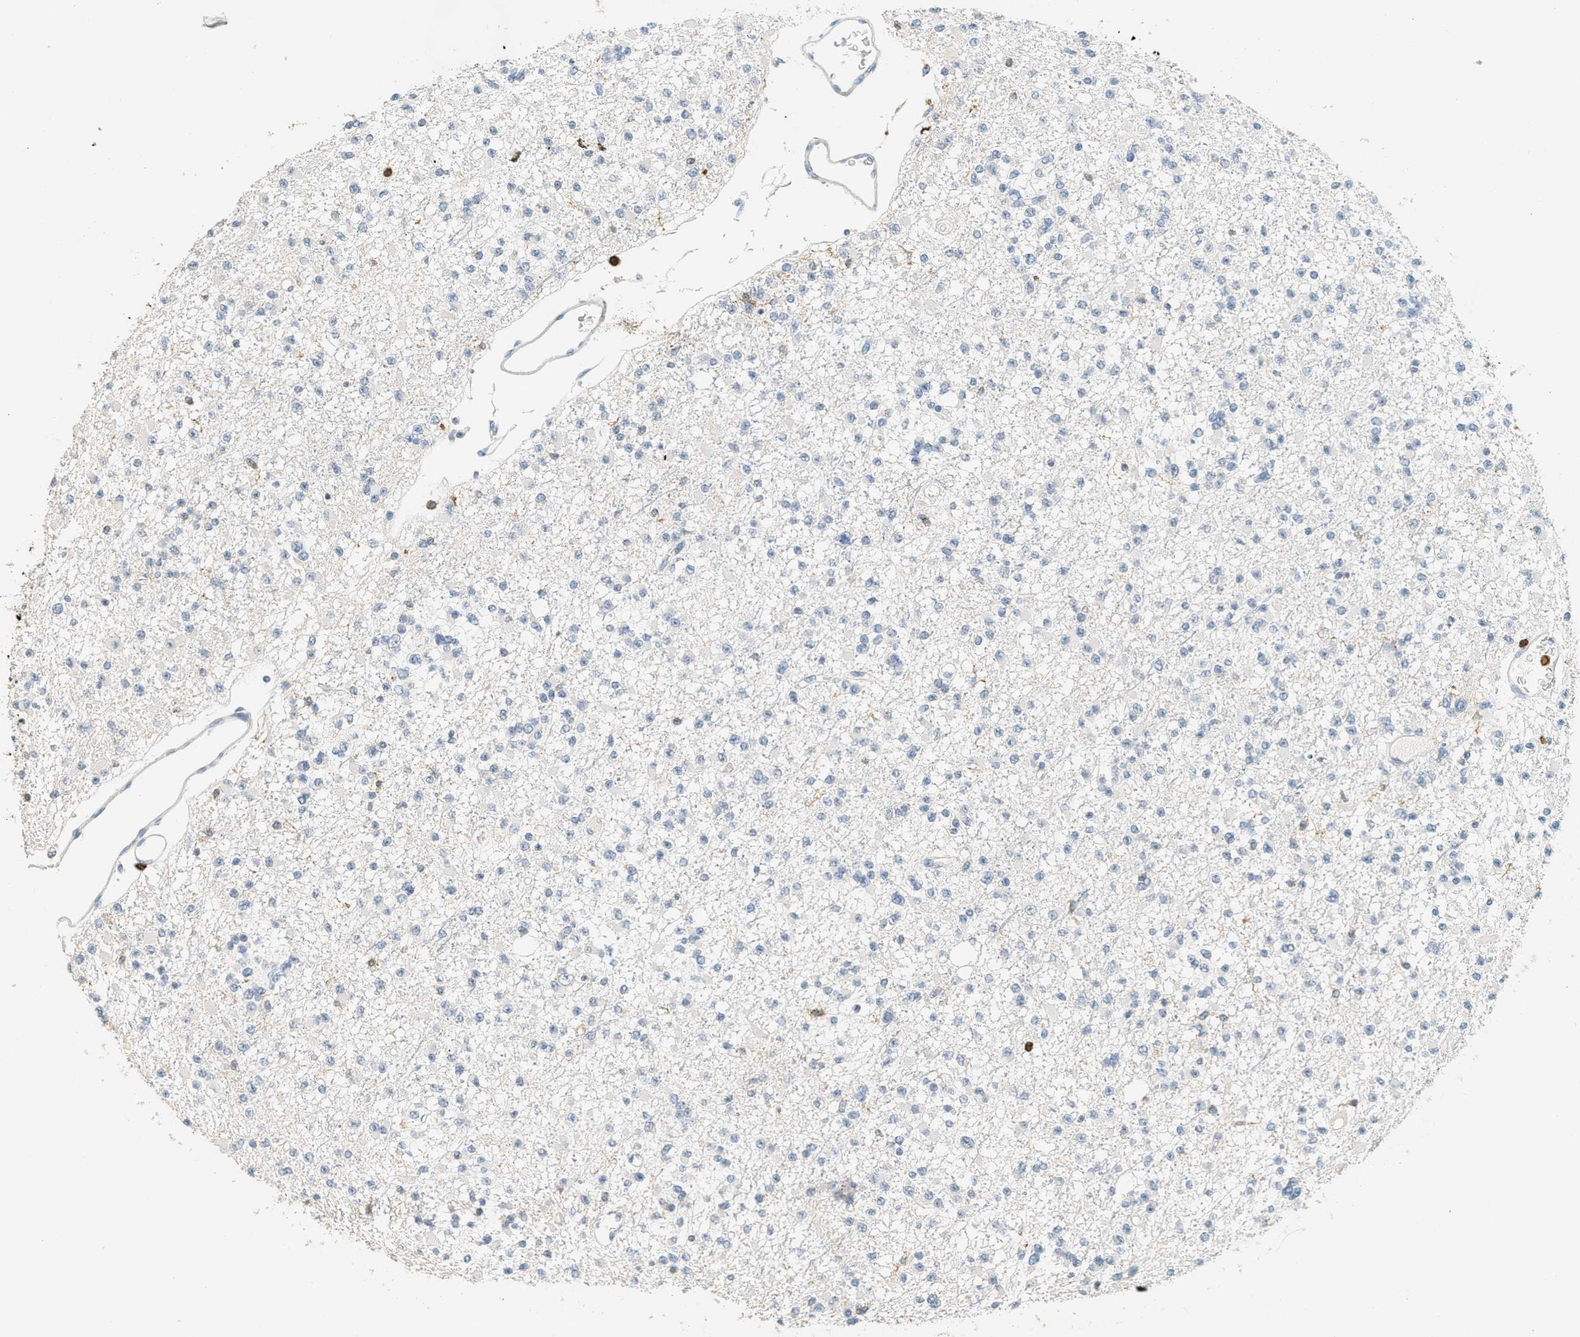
{"staining": {"intensity": "negative", "quantity": "none", "location": "none"}, "tissue": "glioma", "cell_type": "Tumor cells", "image_type": "cancer", "snomed": [{"axis": "morphology", "description": "Glioma, malignant, Low grade"}, {"axis": "topography", "description": "Brain"}], "caption": "A high-resolution photomicrograph shows immunohistochemistry (IHC) staining of glioma, which shows no significant positivity in tumor cells.", "gene": "LSP1", "patient": {"sex": "female", "age": 22}}